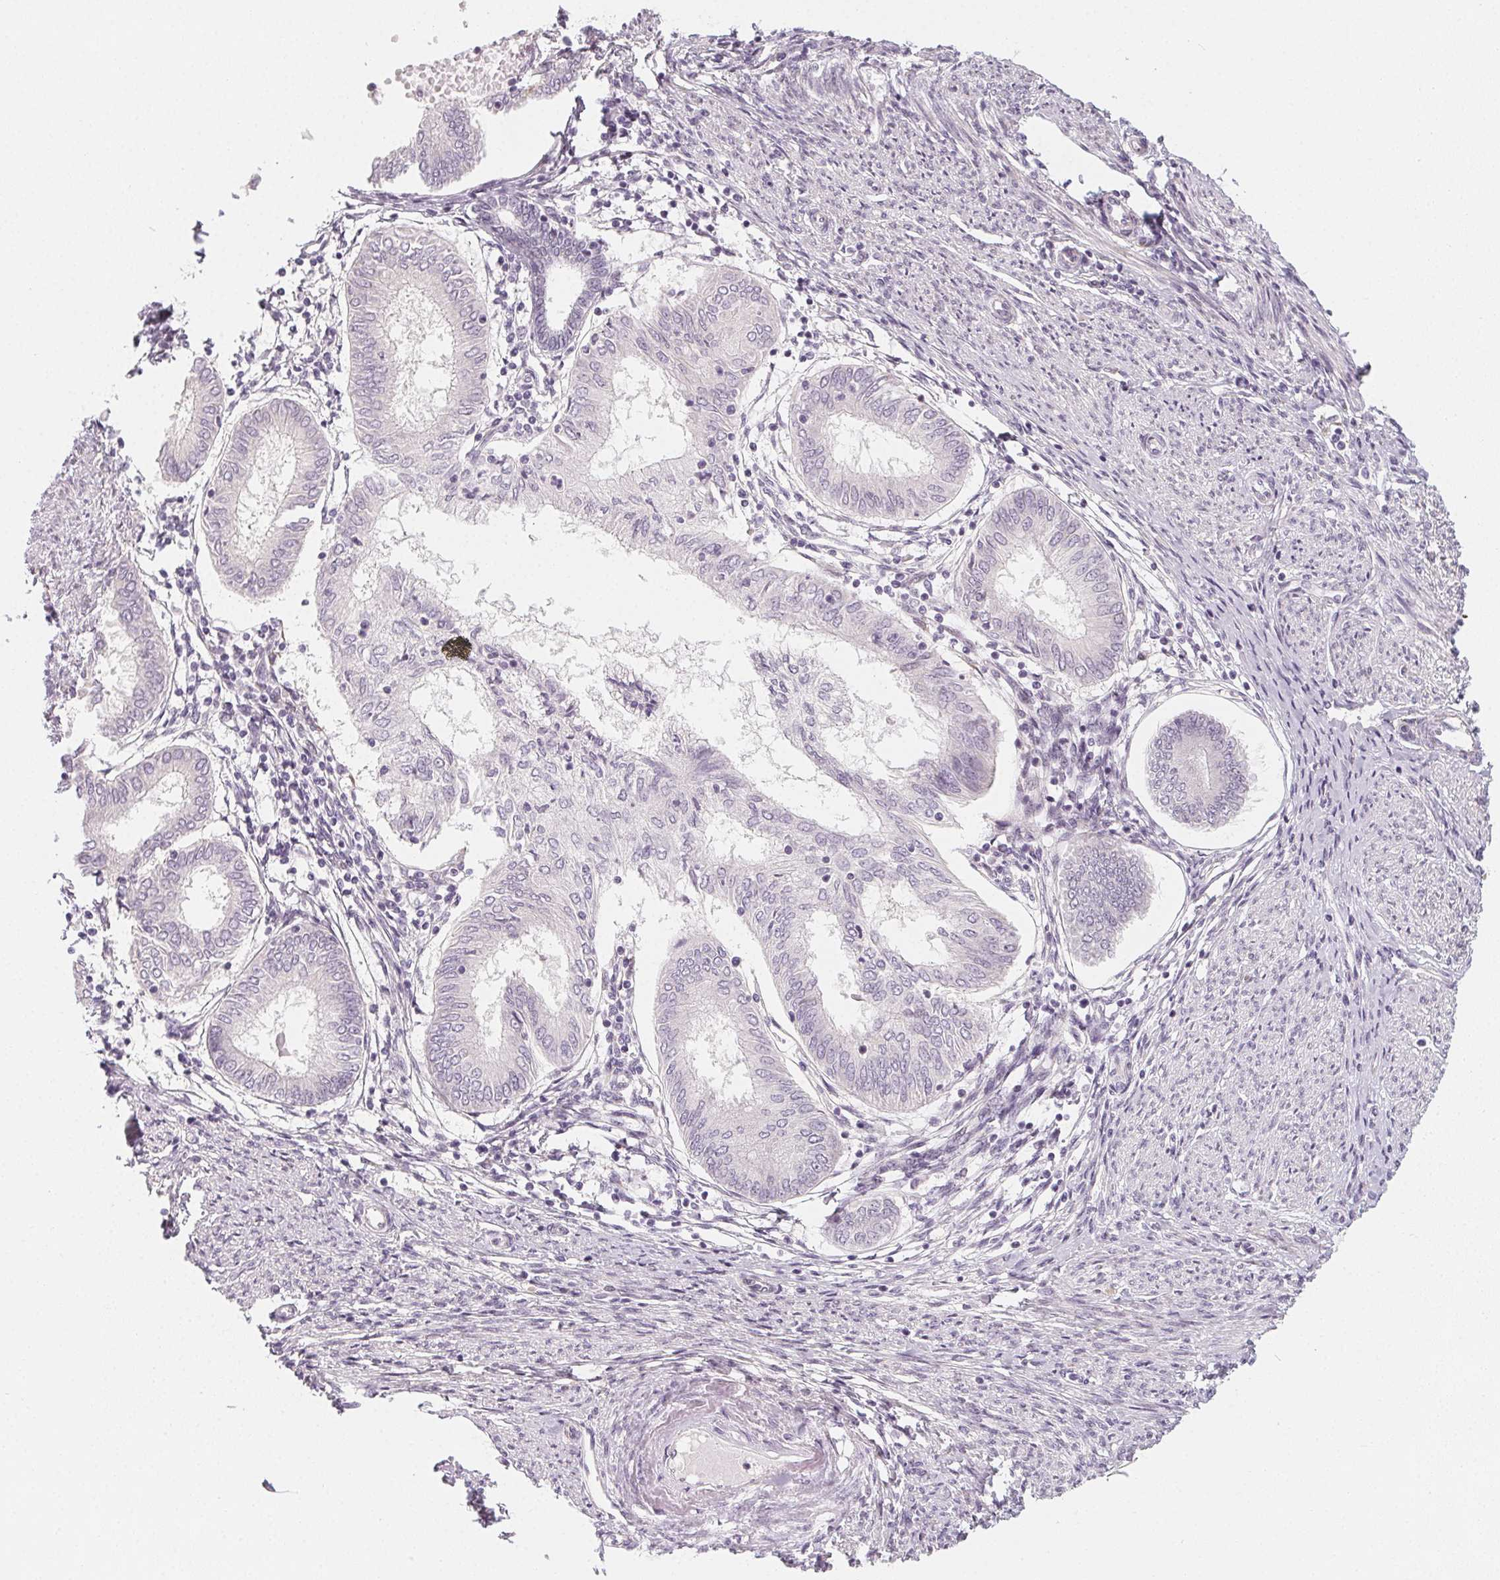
{"staining": {"intensity": "negative", "quantity": "none", "location": "none"}, "tissue": "endometrial cancer", "cell_type": "Tumor cells", "image_type": "cancer", "snomed": [{"axis": "morphology", "description": "Adenocarcinoma, NOS"}, {"axis": "topography", "description": "Endometrium"}], "caption": "This is a micrograph of immunohistochemistry staining of endometrial adenocarcinoma, which shows no expression in tumor cells.", "gene": "CCDC96", "patient": {"sex": "female", "age": 68}}